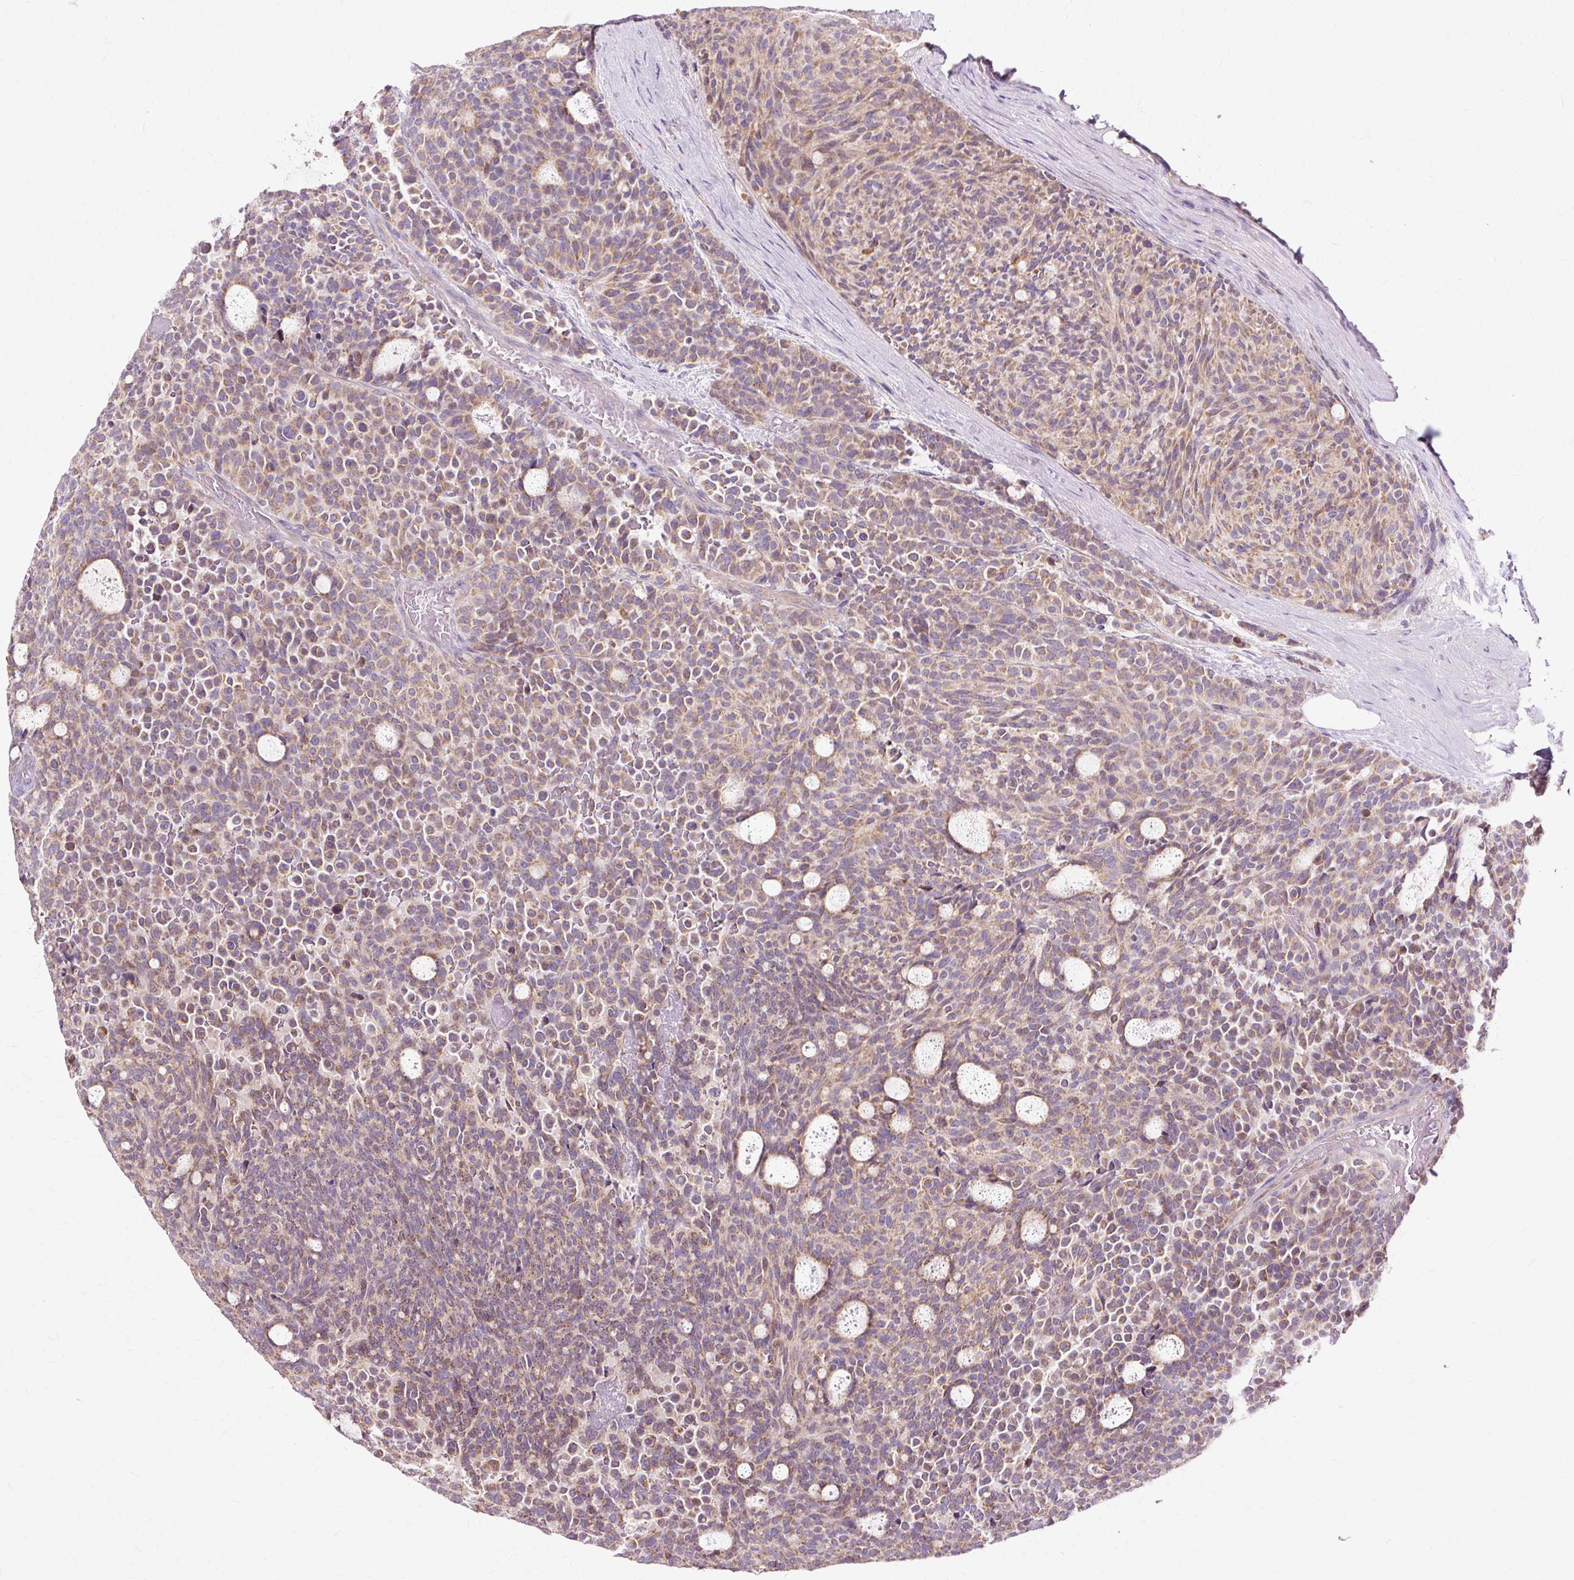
{"staining": {"intensity": "moderate", "quantity": ">75%", "location": "cytoplasmic/membranous"}, "tissue": "carcinoid", "cell_type": "Tumor cells", "image_type": "cancer", "snomed": [{"axis": "morphology", "description": "Carcinoid, malignant, NOS"}, {"axis": "topography", "description": "Pancreas"}], "caption": "Protein expression analysis of carcinoid displays moderate cytoplasmic/membranous staining in about >75% of tumor cells.", "gene": "PDZD2", "patient": {"sex": "female", "age": 54}}